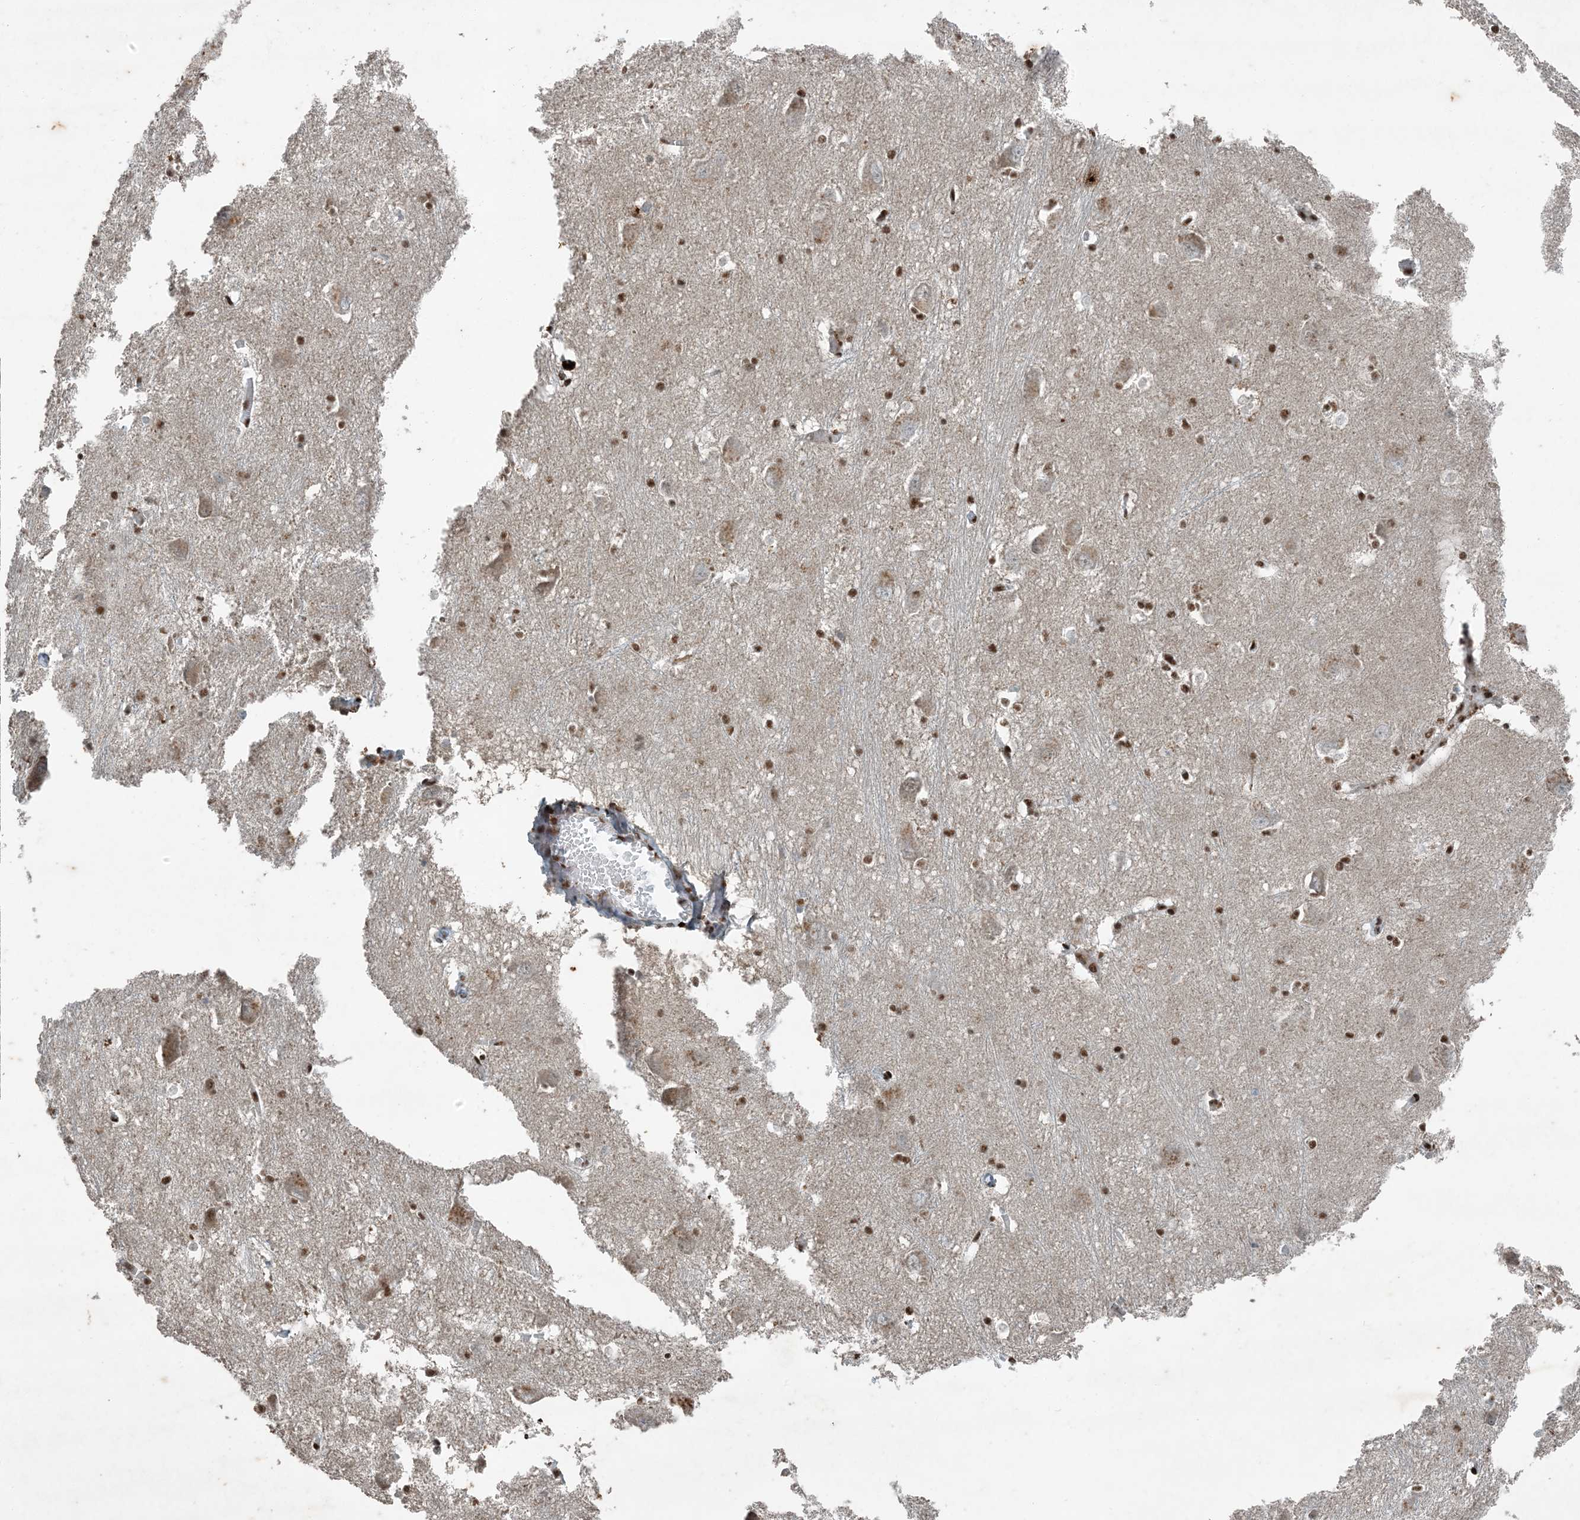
{"staining": {"intensity": "moderate", "quantity": "25%-75%", "location": "nuclear"}, "tissue": "caudate", "cell_type": "Glial cells", "image_type": "normal", "snomed": [{"axis": "morphology", "description": "Normal tissue, NOS"}, {"axis": "topography", "description": "Lateral ventricle wall"}], "caption": "DAB (3,3'-diaminobenzidine) immunohistochemical staining of benign caudate displays moderate nuclear protein expression in approximately 25%-75% of glial cells.", "gene": "TADA2B", "patient": {"sex": "male", "age": 37}}